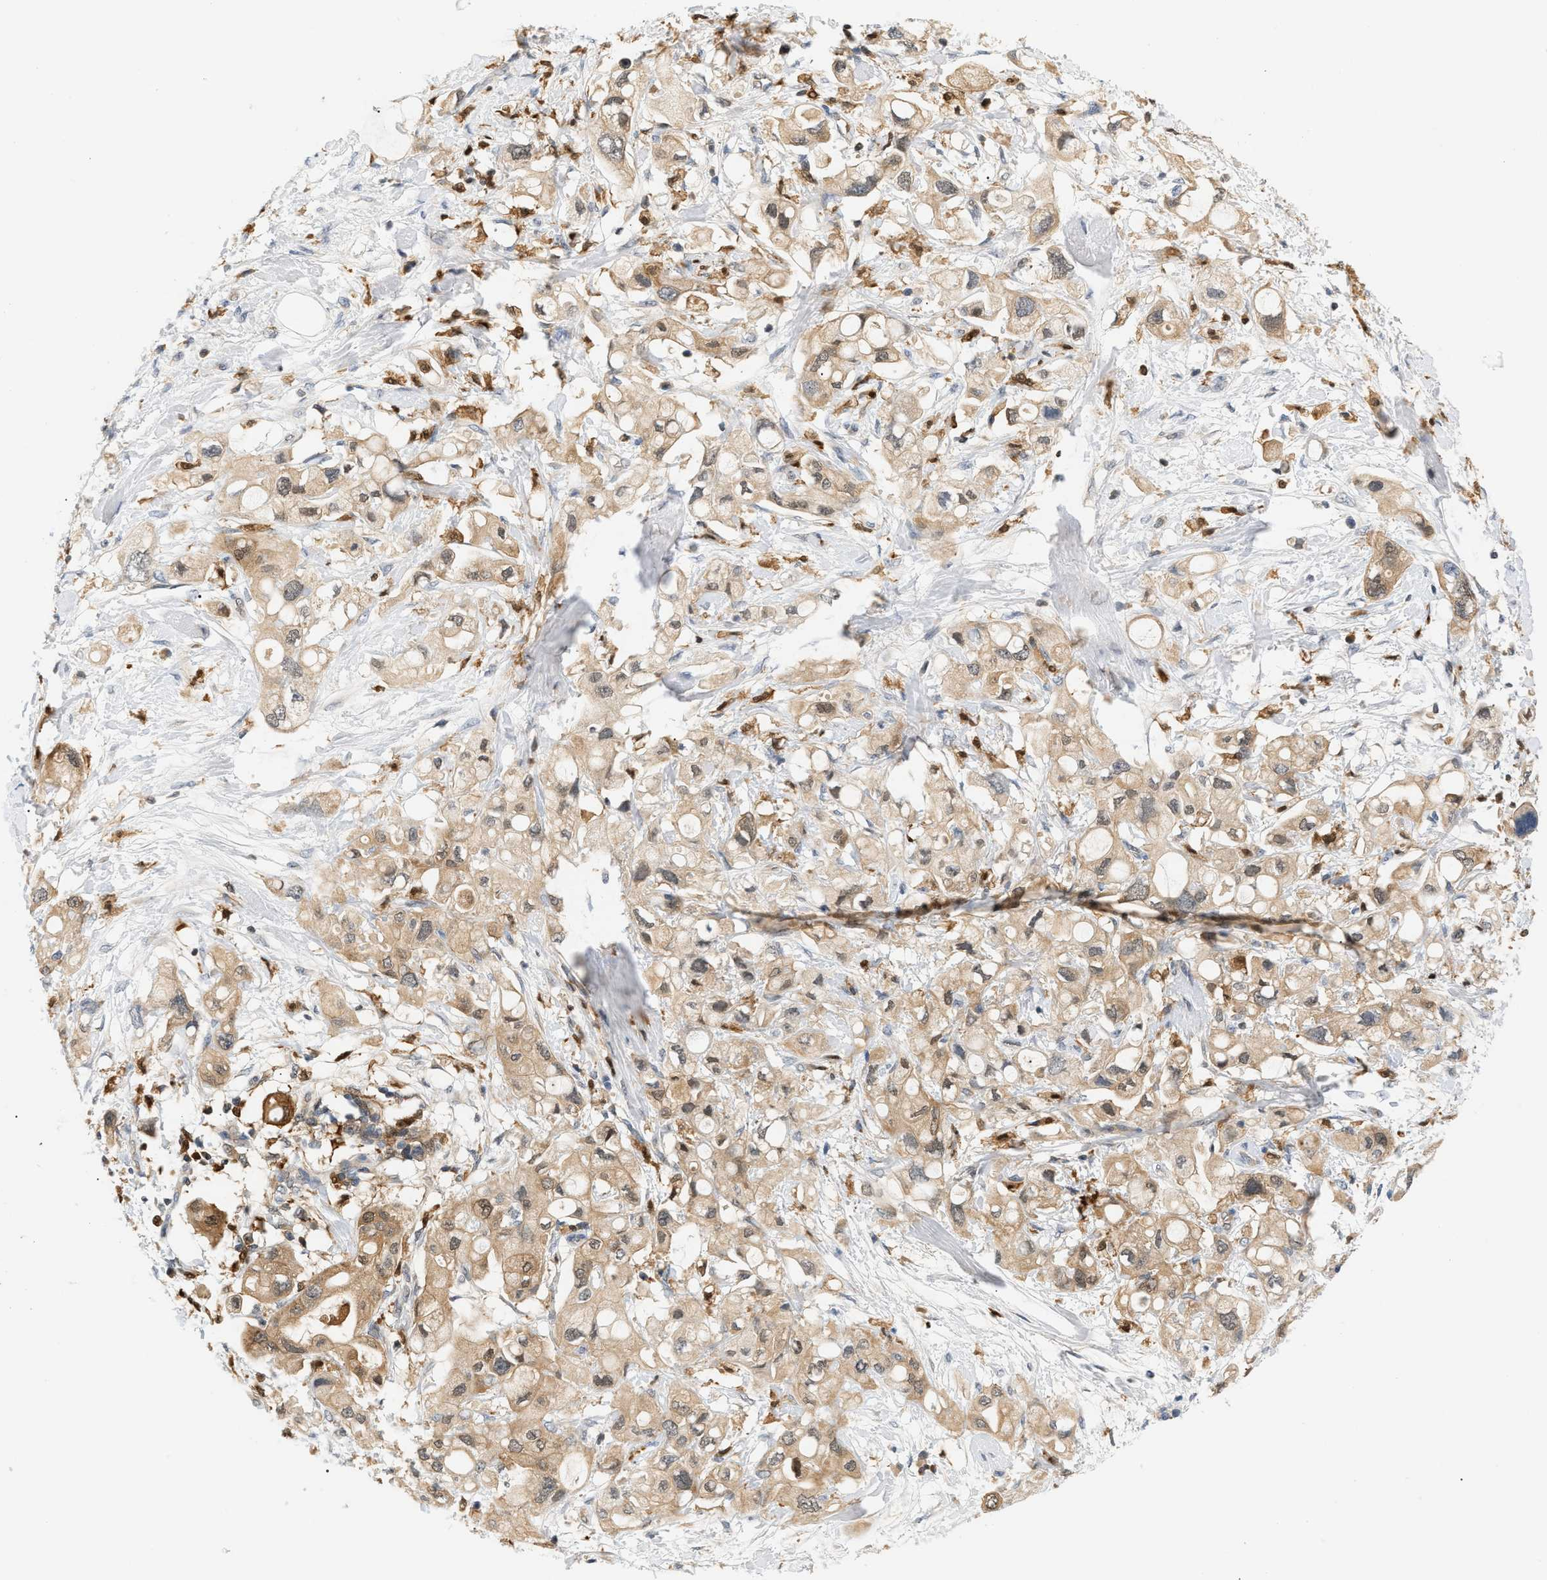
{"staining": {"intensity": "weak", "quantity": ">75%", "location": "cytoplasmic/membranous"}, "tissue": "pancreatic cancer", "cell_type": "Tumor cells", "image_type": "cancer", "snomed": [{"axis": "morphology", "description": "Adenocarcinoma, NOS"}, {"axis": "topography", "description": "Pancreas"}], "caption": "Immunohistochemistry image of neoplastic tissue: human adenocarcinoma (pancreatic) stained using immunohistochemistry (IHC) reveals low levels of weak protein expression localized specifically in the cytoplasmic/membranous of tumor cells, appearing as a cytoplasmic/membranous brown color.", "gene": "PYCARD", "patient": {"sex": "female", "age": 56}}